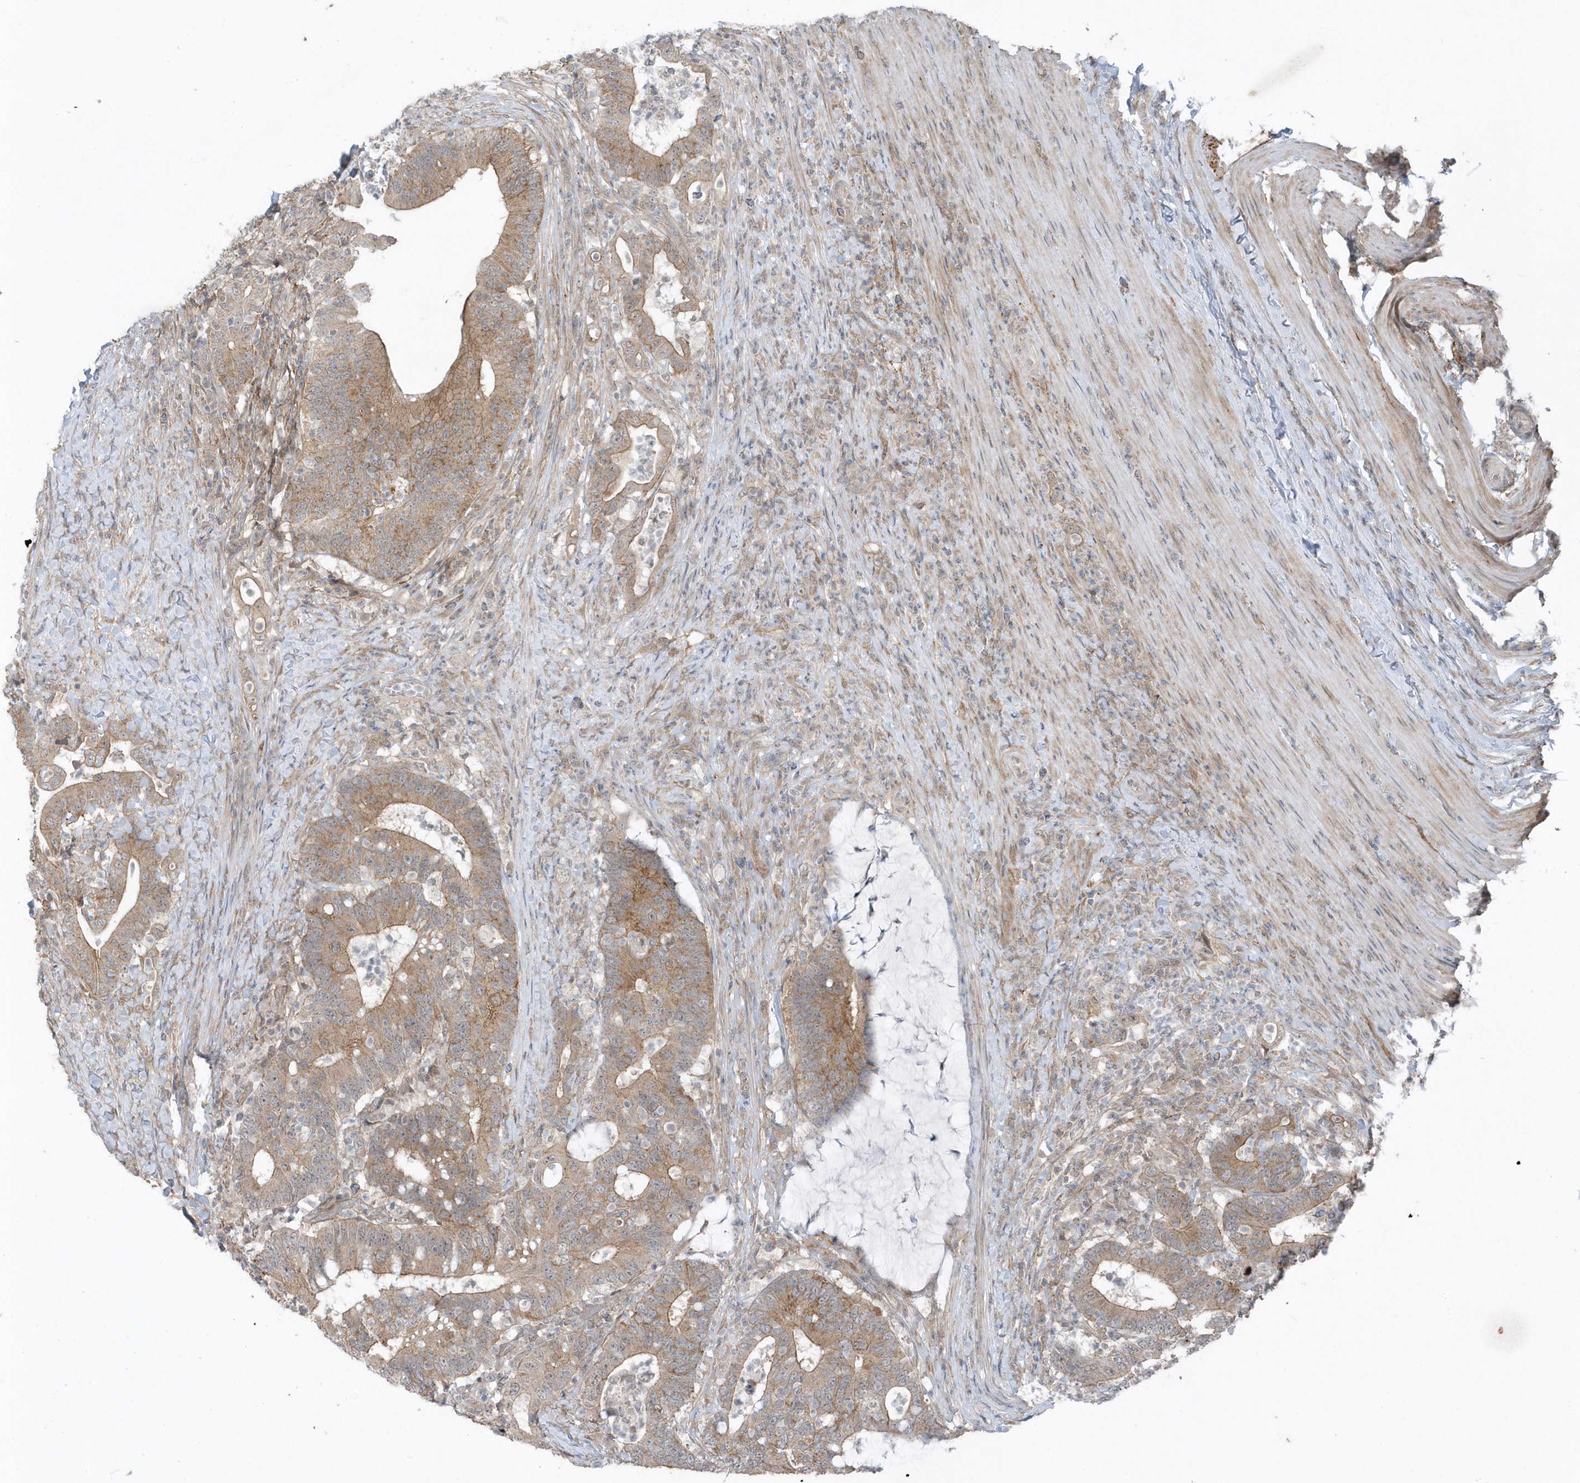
{"staining": {"intensity": "moderate", "quantity": ">75%", "location": "cytoplasmic/membranous"}, "tissue": "colorectal cancer", "cell_type": "Tumor cells", "image_type": "cancer", "snomed": [{"axis": "morphology", "description": "Adenocarcinoma, NOS"}, {"axis": "topography", "description": "Colon"}], "caption": "Immunohistochemistry photomicrograph of neoplastic tissue: adenocarcinoma (colorectal) stained using immunohistochemistry shows medium levels of moderate protein expression localized specifically in the cytoplasmic/membranous of tumor cells, appearing as a cytoplasmic/membranous brown color.", "gene": "PARD3B", "patient": {"sex": "female", "age": 66}}